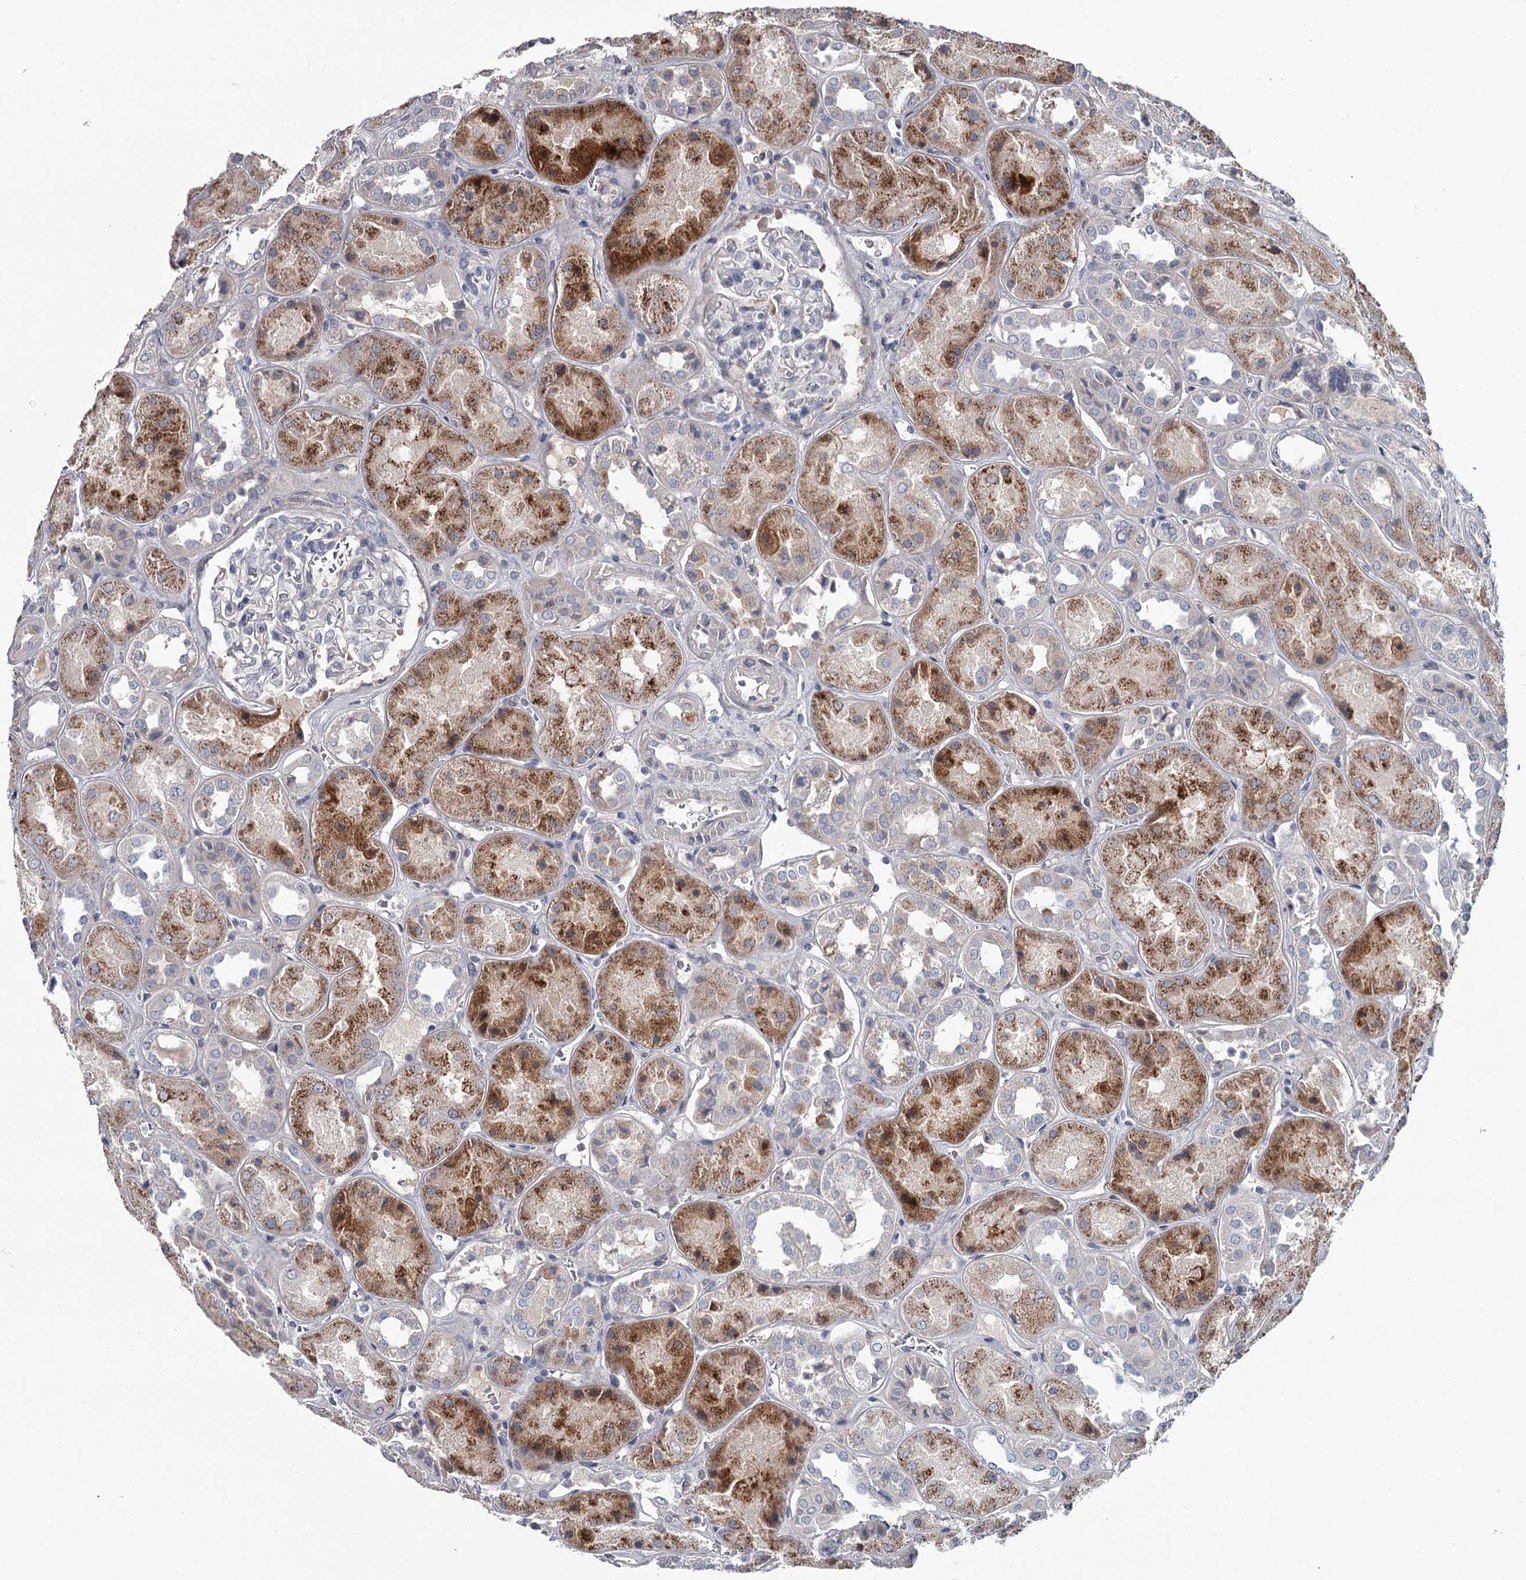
{"staining": {"intensity": "negative", "quantity": "none", "location": "none"}, "tissue": "kidney", "cell_type": "Cells in glomeruli", "image_type": "normal", "snomed": [{"axis": "morphology", "description": "Normal tissue, NOS"}, {"axis": "topography", "description": "Kidney"}], "caption": "Benign kidney was stained to show a protein in brown. There is no significant expression in cells in glomeruli. (Immunohistochemistry, brightfield microscopy, high magnification).", "gene": "DAO", "patient": {"sex": "male", "age": 70}}